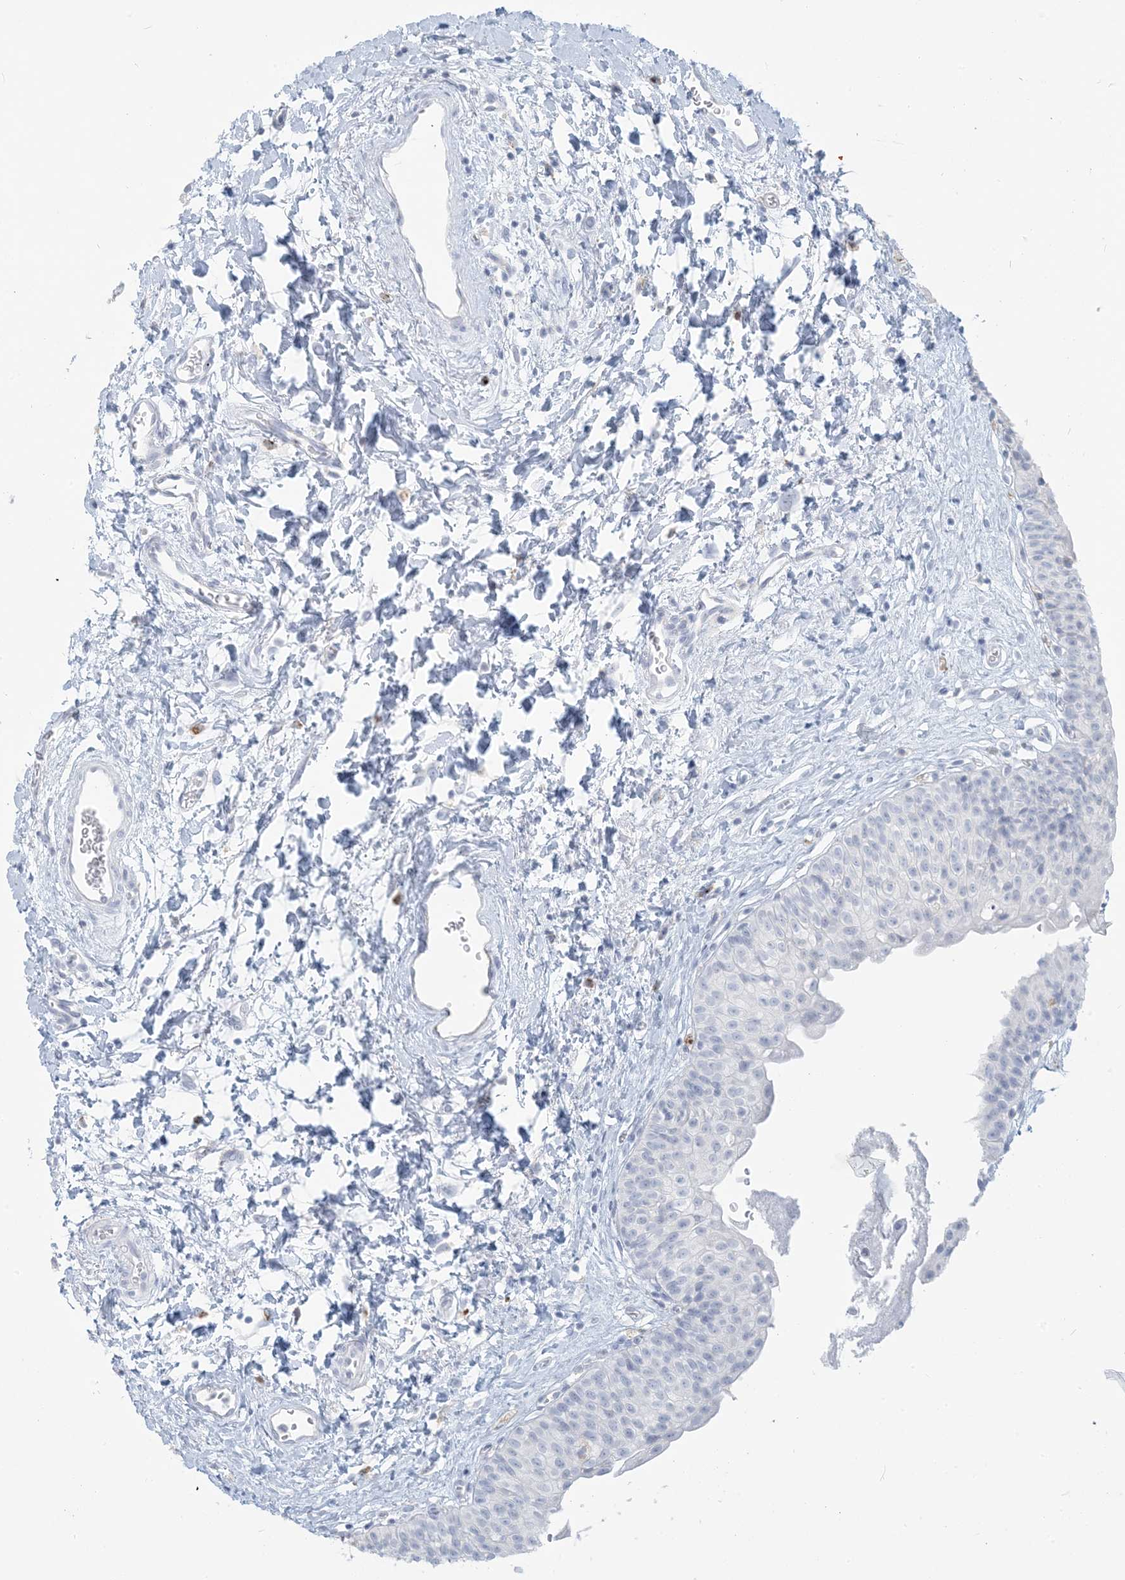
{"staining": {"intensity": "negative", "quantity": "none", "location": "none"}, "tissue": "urinary bladder", "cell_type": "Urothelial cells", "image_type": "normal", "snomed": [{"axis": "morphology", "description": "Normal tissue, NOS"}, {"axis": "topography", "description": "Urinary bladder"}], "caption": "Urothelial cells show no significant expression in normal urinary bladder. The staining was performed using DAB to visualize the protein expression in brown, while the nuclei were stained in blue with hematoxylin (Magnification: 20x).", "gene": "HLA", "patient": {"sex": "male", "age": 51}}